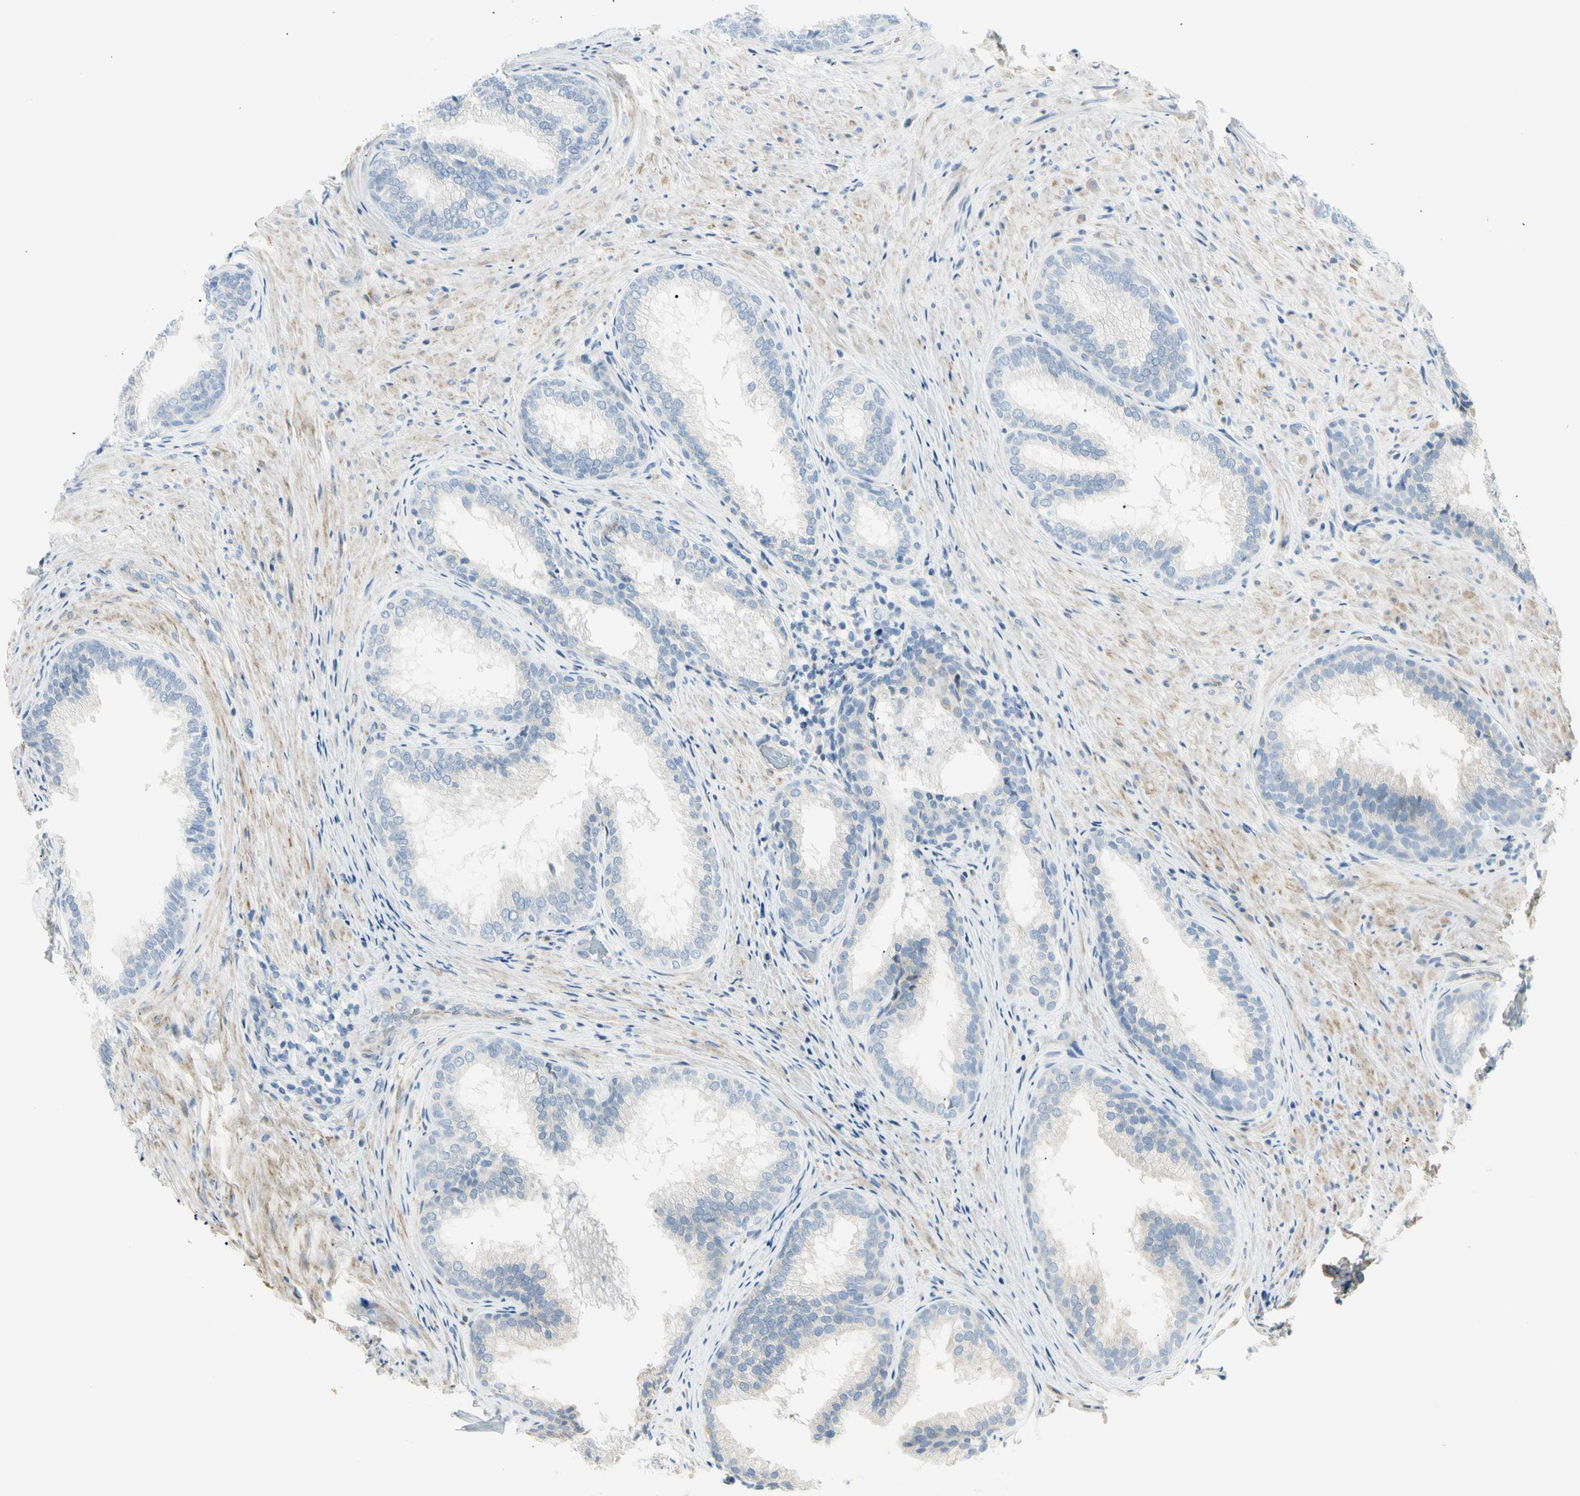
{"staining": {"intensity": "negative", "quantity": "none", "location": "none"}, "tissue": "prostate", "cell_type": "Glandular cells", "image_type": "normal", "snomed": [{"axis": "morphology", "description": "Normal tissue, NOS"}, {"axis": "topography", "description": "Prostate"}], "caption": "IHC image of normal prostate: prostate stained with DAB exhibits no significant protein expression in glandular cells.", "gene": "TNFSF11", "patient": {"sex": "male", "age": 76}}